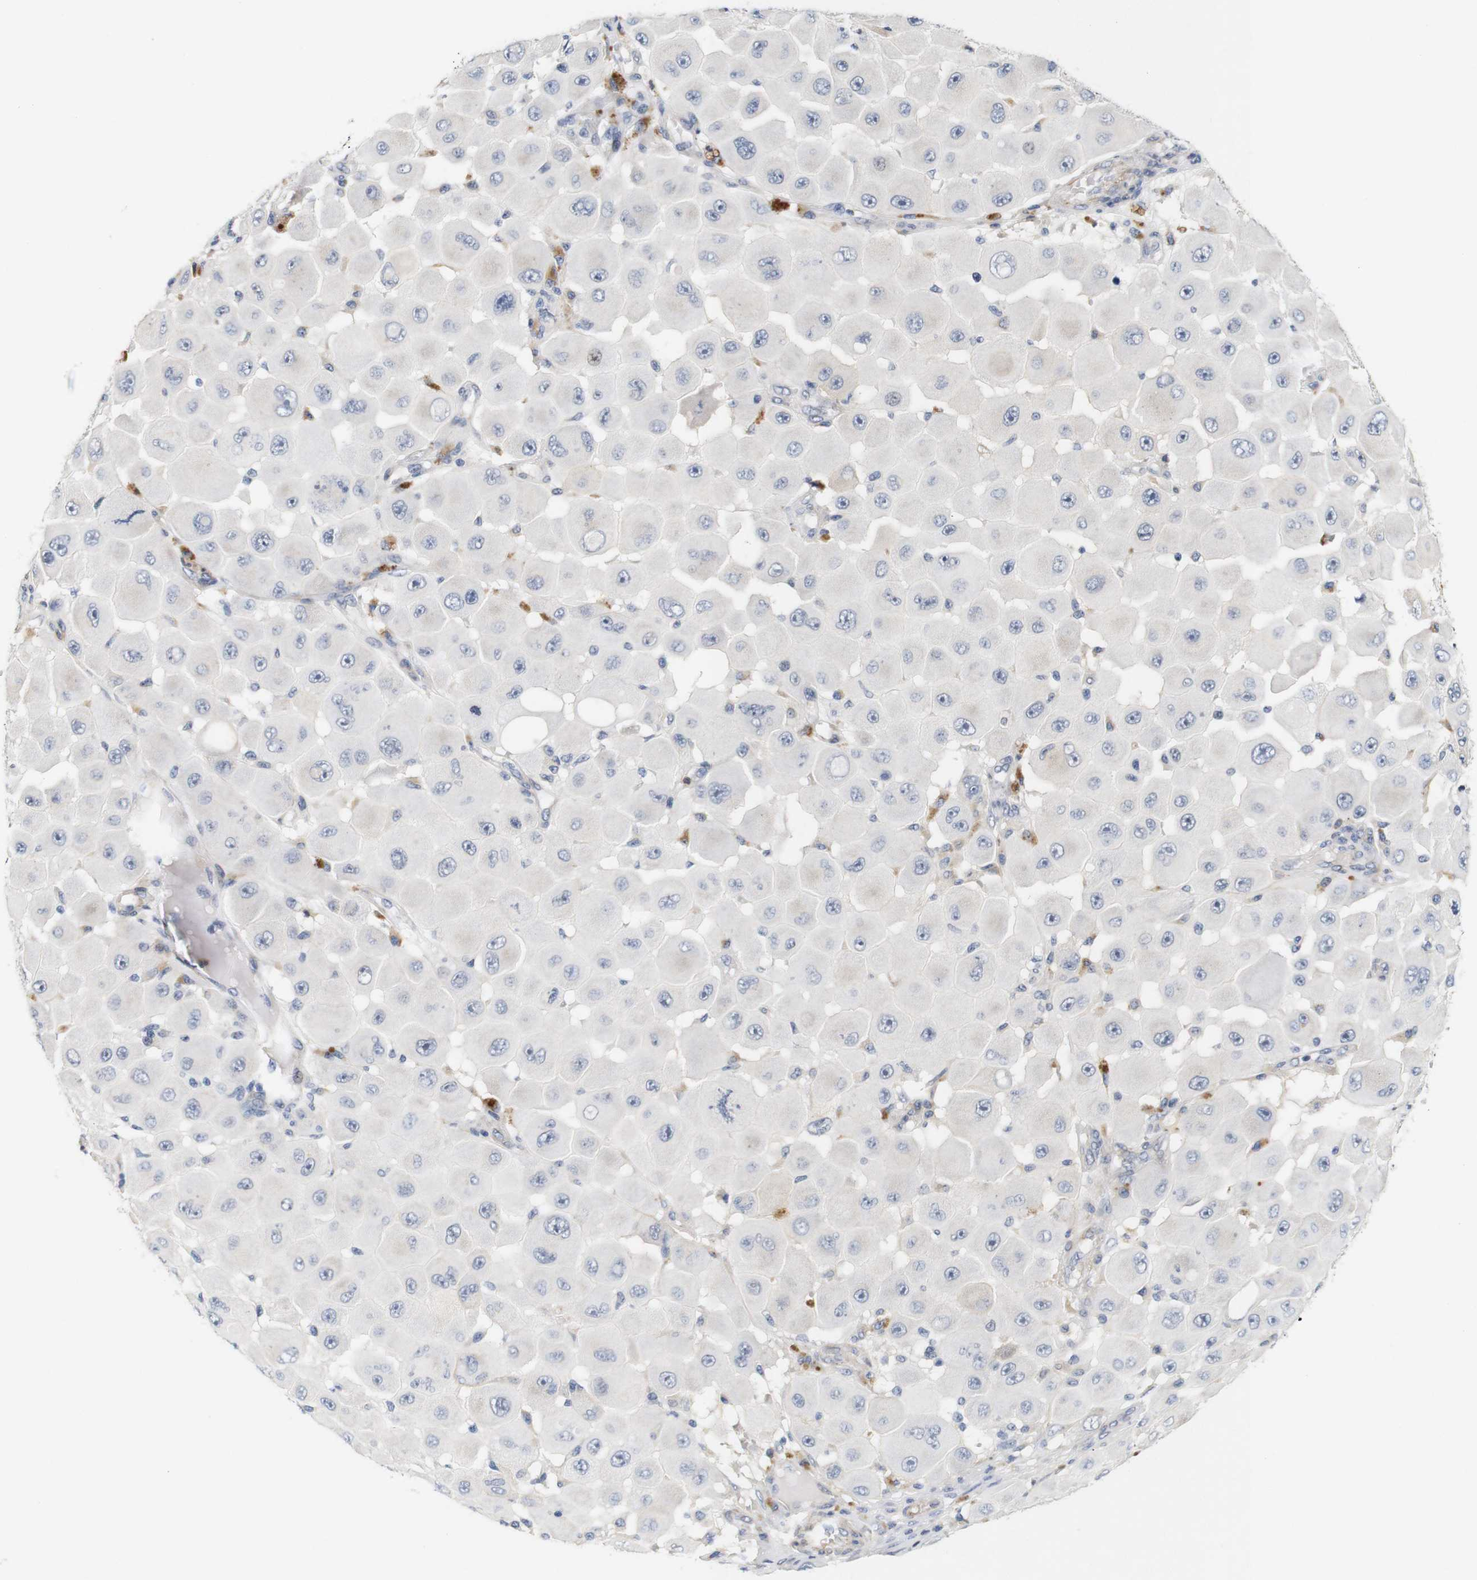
{"staining": {"intensity": "negative", "quantity": "none", "location": "none"}, "tissue": "melanoma", "cell_type": "Tumor cells", "image_type": "cancer", "snomed": [{"axis": "morphology", "description": "Malignant melanoma, NOS"}, {"axis": "topography", "description": "Skin"}], "caption": "This is an IHC histopathology image of melanoma. There is no expression in tumor cells.", "gene": "CYB561", "patient": {"sex": "female", "age": 81}}